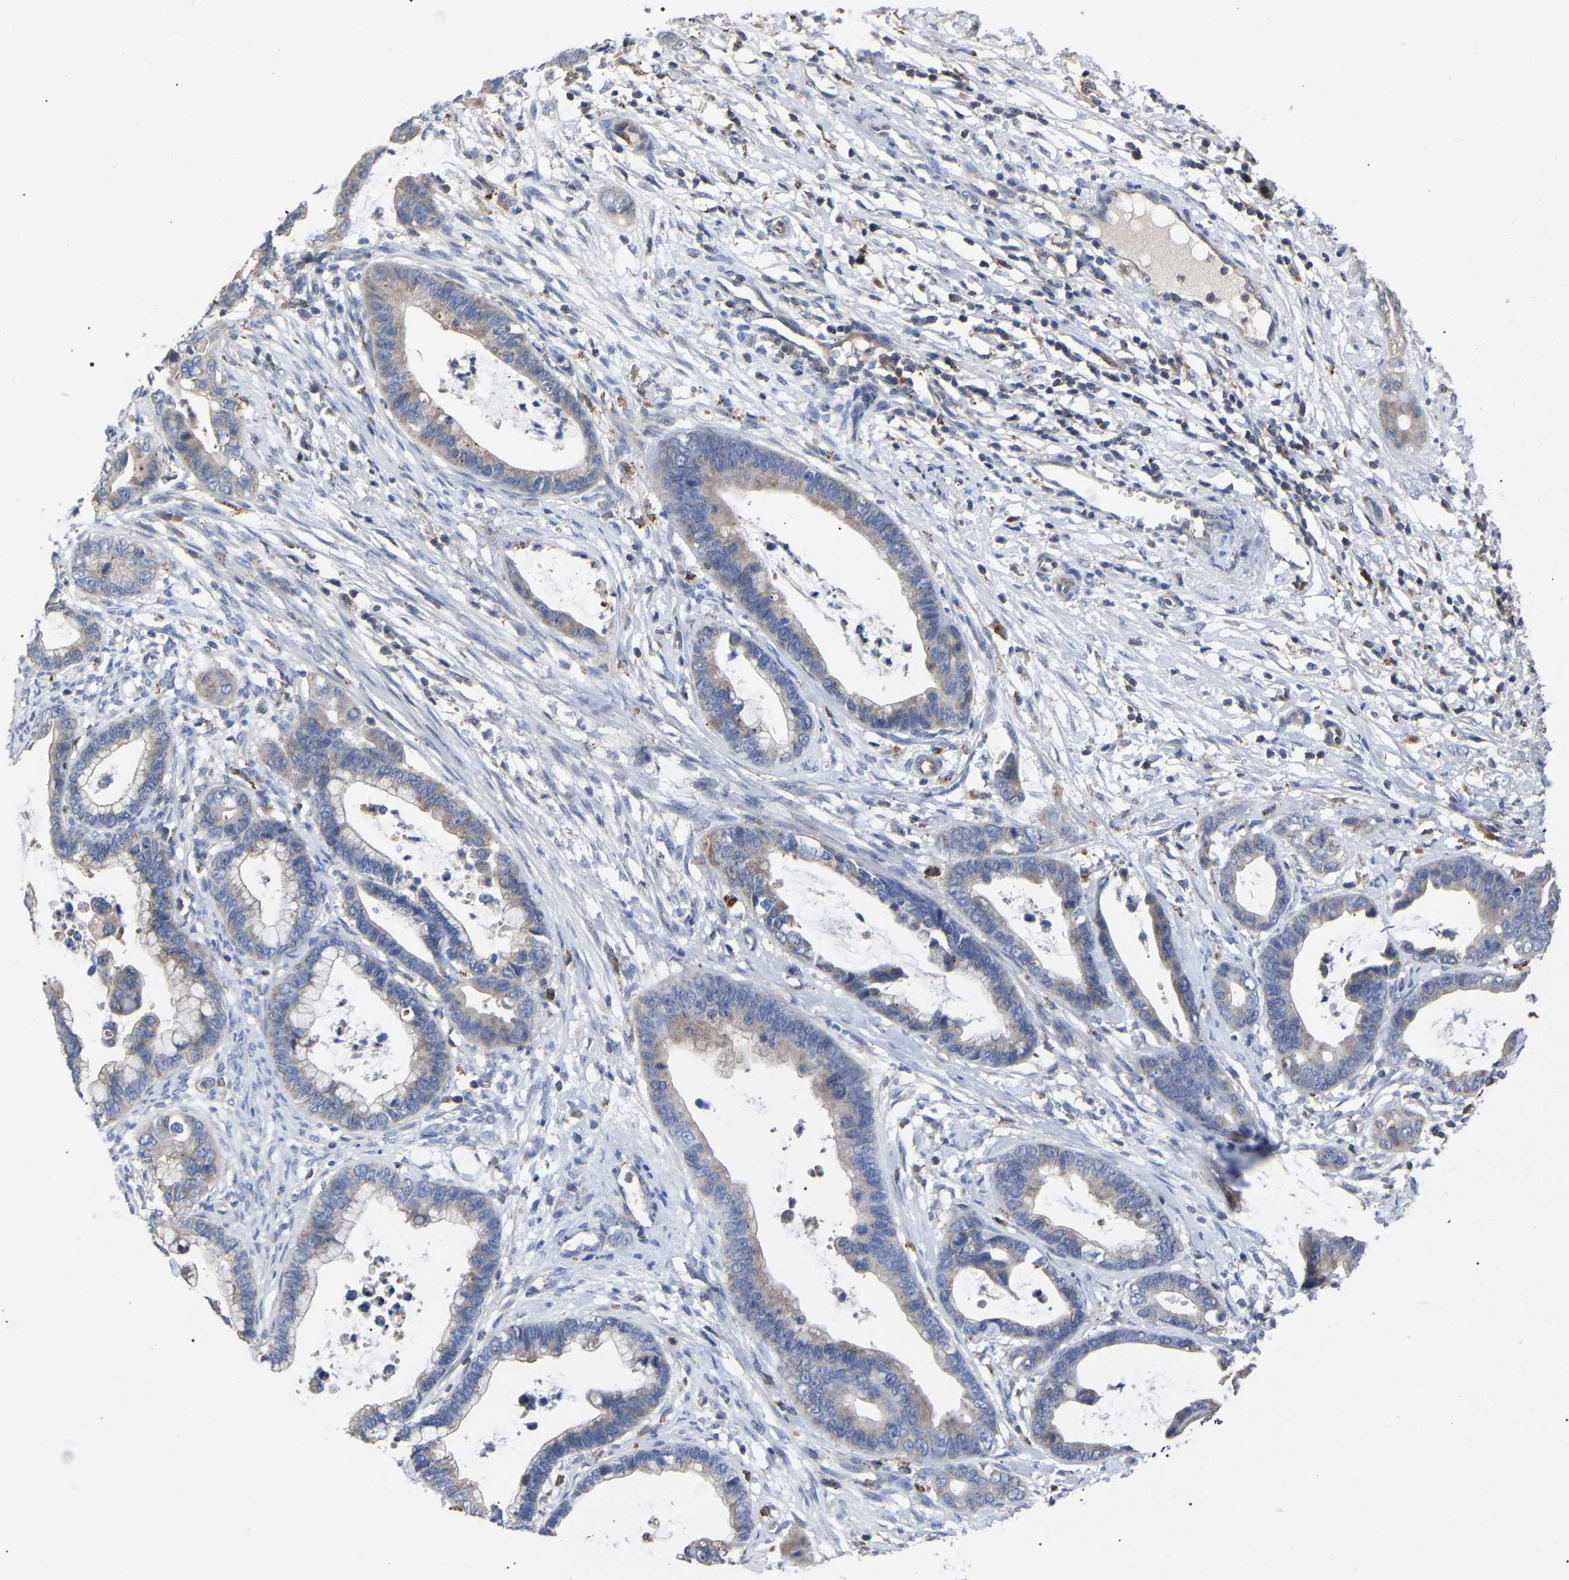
{"staining": {"intensity": "weak", "quantity": "25%-75%", "location": "cytoplasmic/membranous"}, "tissue": "cervical cancer", "cell_type": "Tumor cells", "image_type": "cancer", "snomed": [{"axis": "morphology", "description": "Adenocarcinoma, NOS"}, {"axis": "topography", "description": "Cervix"}], "caption": "The immunohistochemical stain labels weak cytoplasmic/membranous expression in tumor cells of cervical cancer tissue.", "gene": "FAM171A2", "patient": {"sex": "female", "age": 44}}